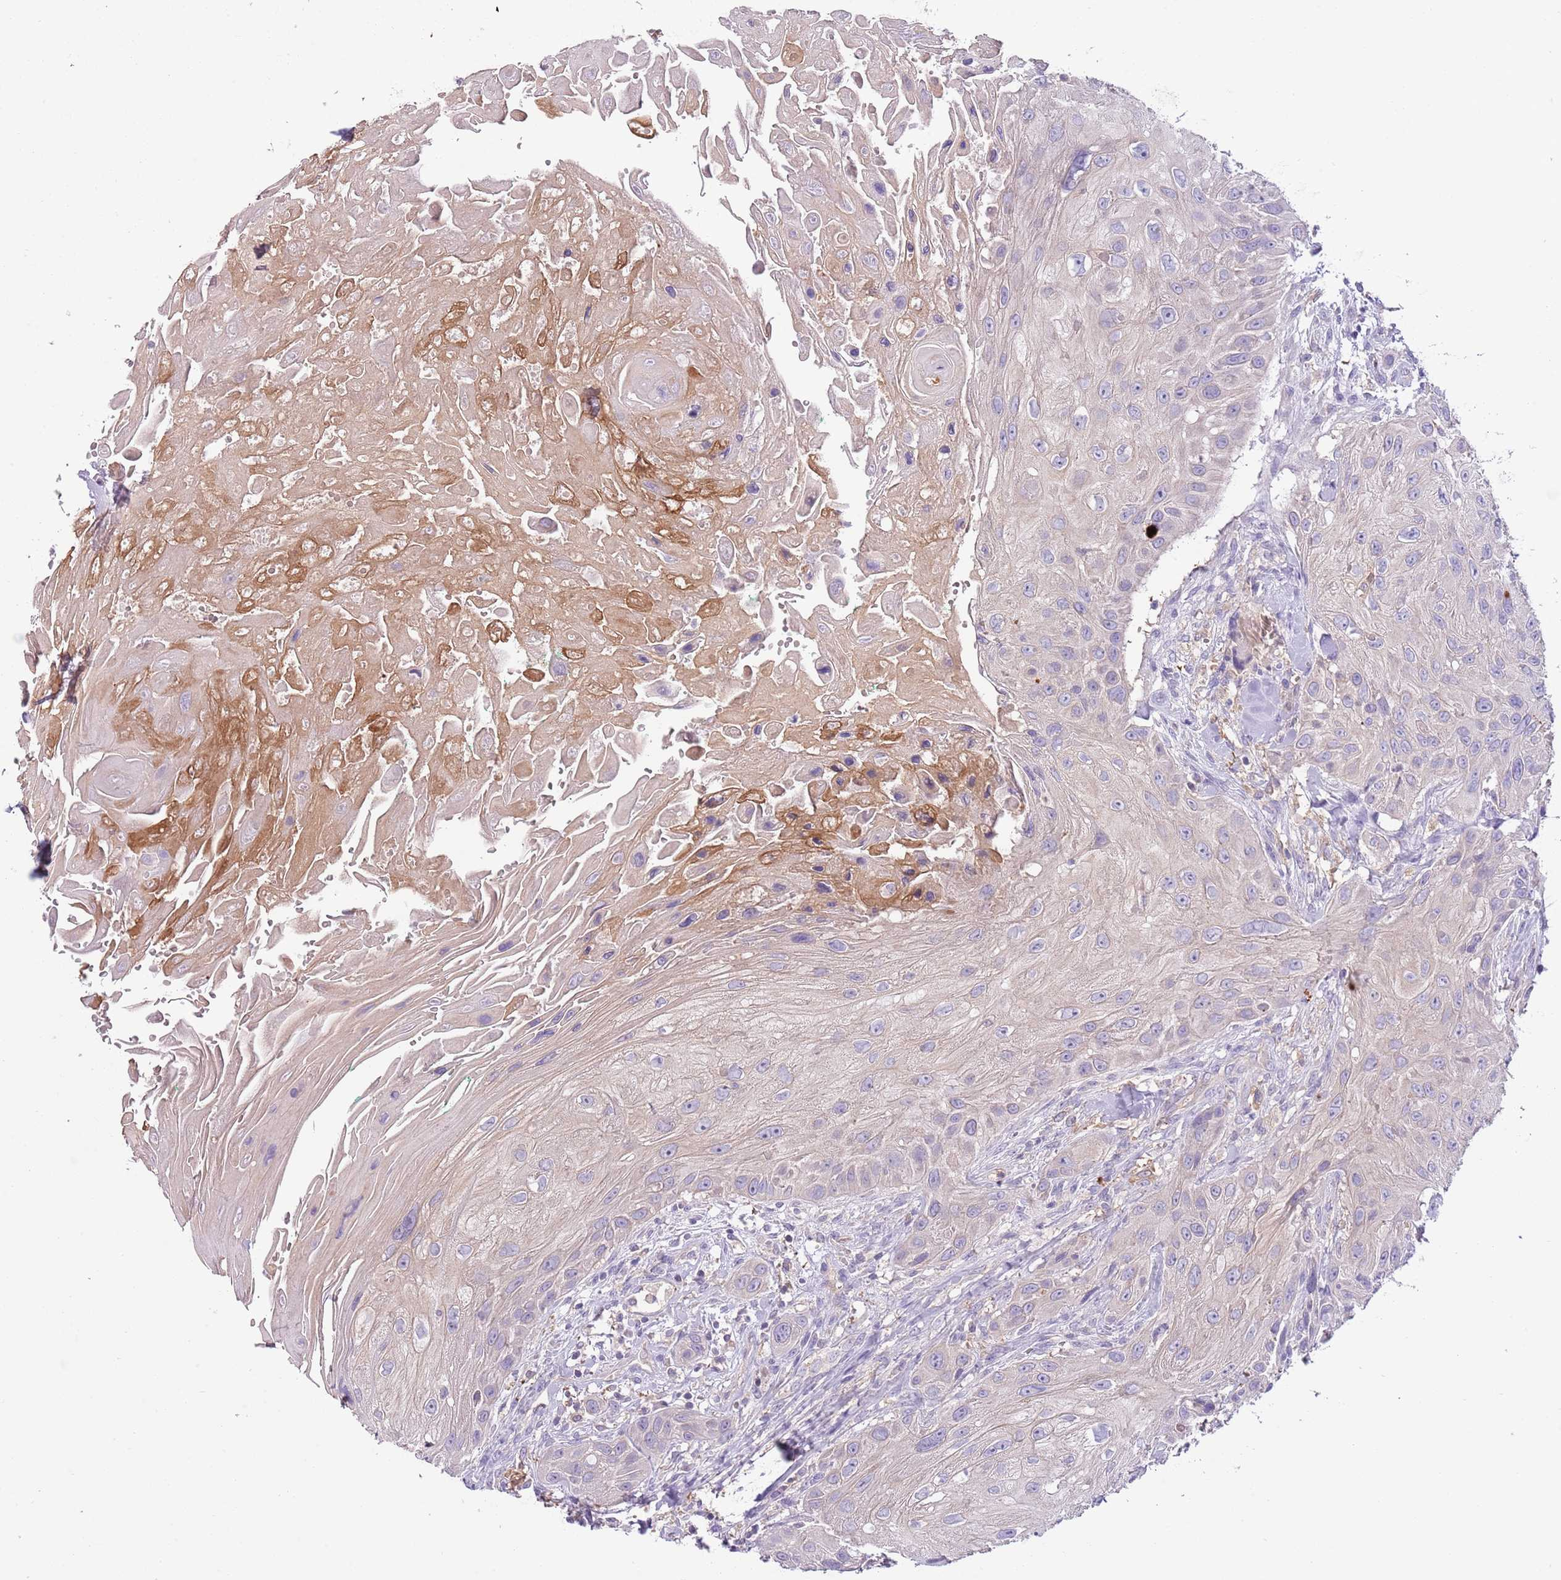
{"staining": {"intensity": "negative", "quantity": "none", "location": "none"}, "tissue": "head and neck cancer", "cell_type": "Tumor cells", "image_type": "cancer", "snomed": [{"axis": "morphology", "description": "Squamous cell carcinoma, NOS"}, {"axis": "topography", "description": "Head-Neck"}], "caption": "The immunohistochemistry image has no significant positivity in tumor cells of head and neck squamous cell carcinoma tissue.", "gene": "HES3", "patient": {"sex": "male", "age": 81}}